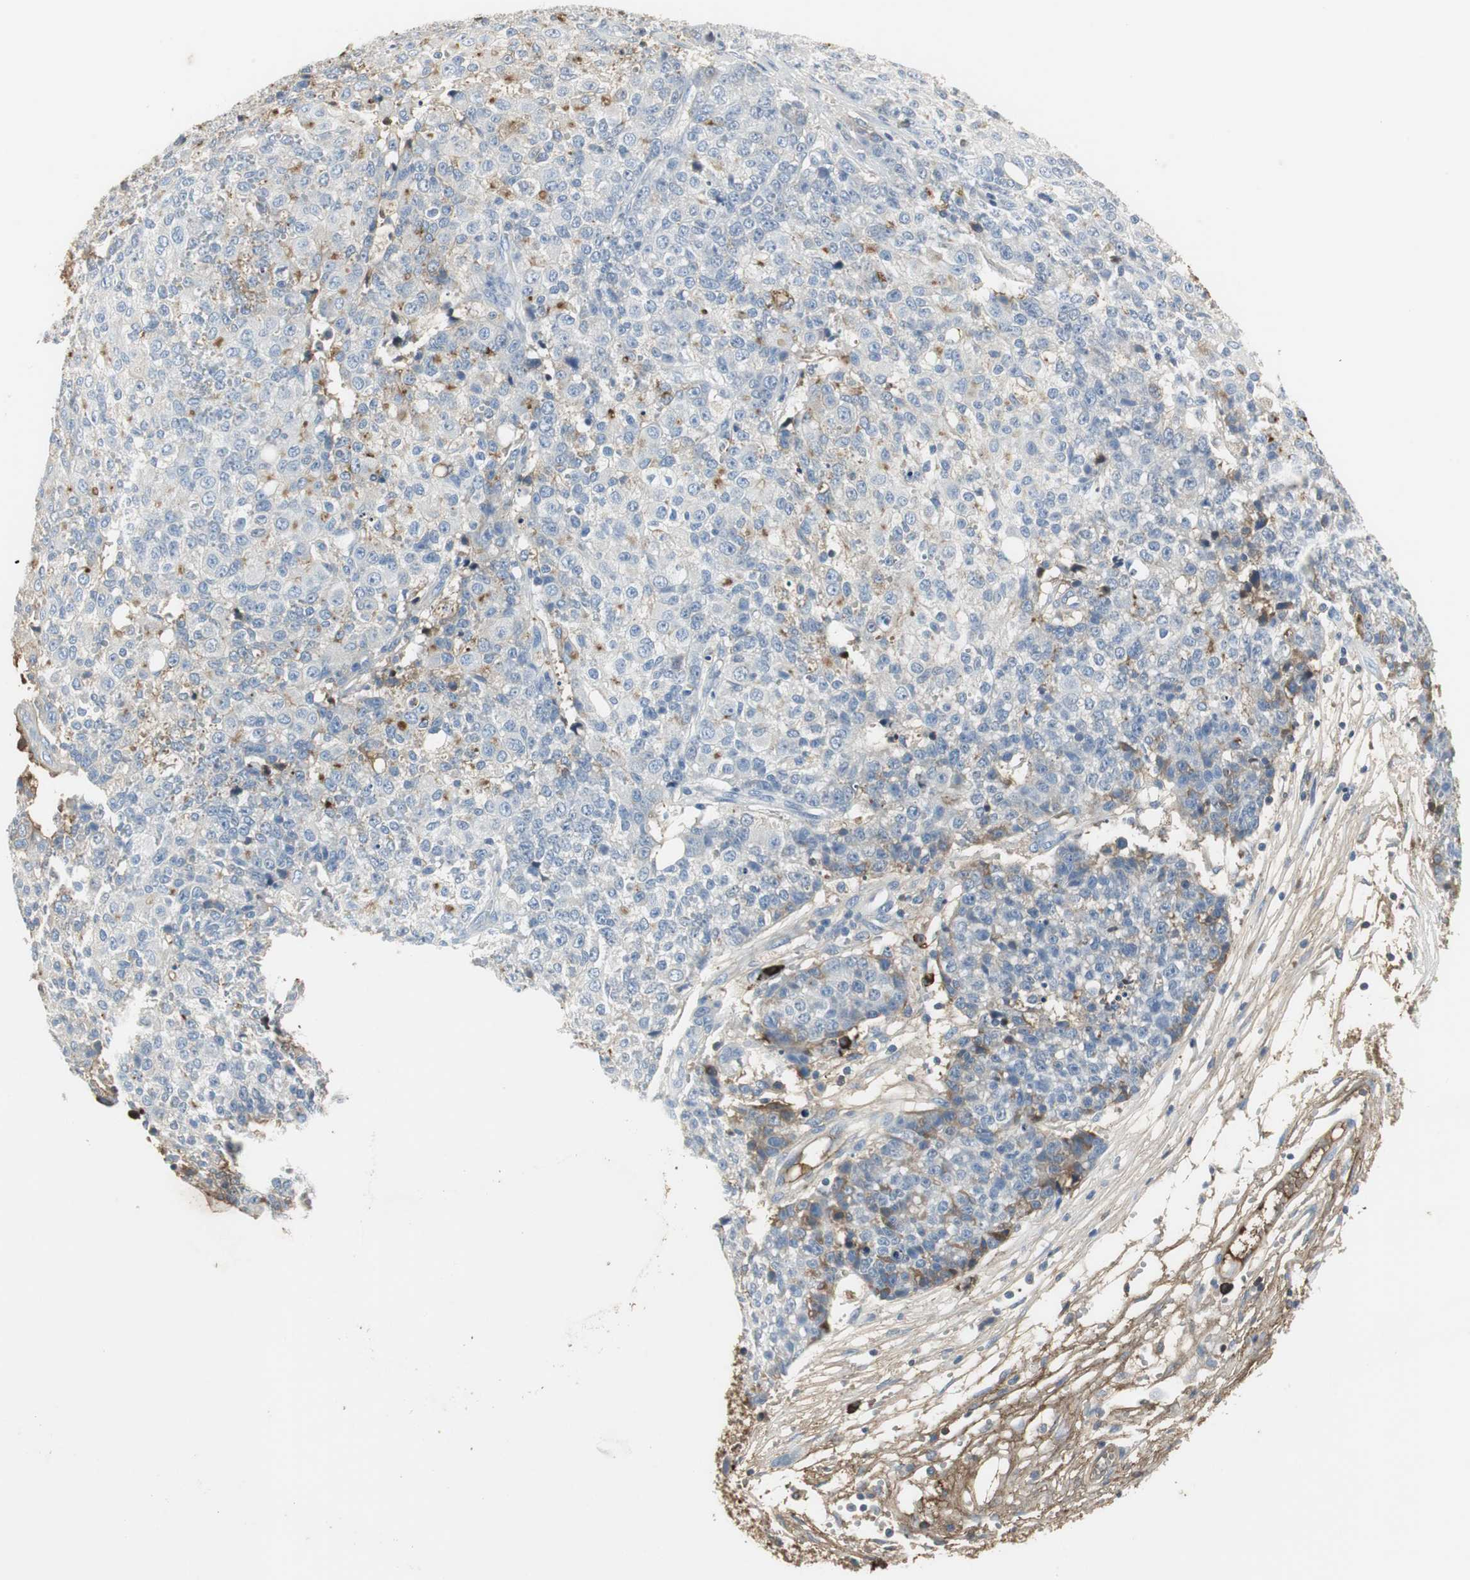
{"staining": {"intensity": "weak", "quantity": "<25%", "location": "cytoplasmic/membranous"}, "tissue": "ovarian cancer", "cell_type": "Tumor cells", "image_type": "cancer", "snomed": [{"axis": "morphology", "description": "Carcinoma, endometroid"}, {"axis": "topography", "description": "Ovary"}], "caption": "Ovarian cancer (endometroid carcinoma) was stained to show a protein in brown. There is no significant staining in tumor cells.", "gene": "IGHA1", "patient": {"sex": "female", "age": 42}}